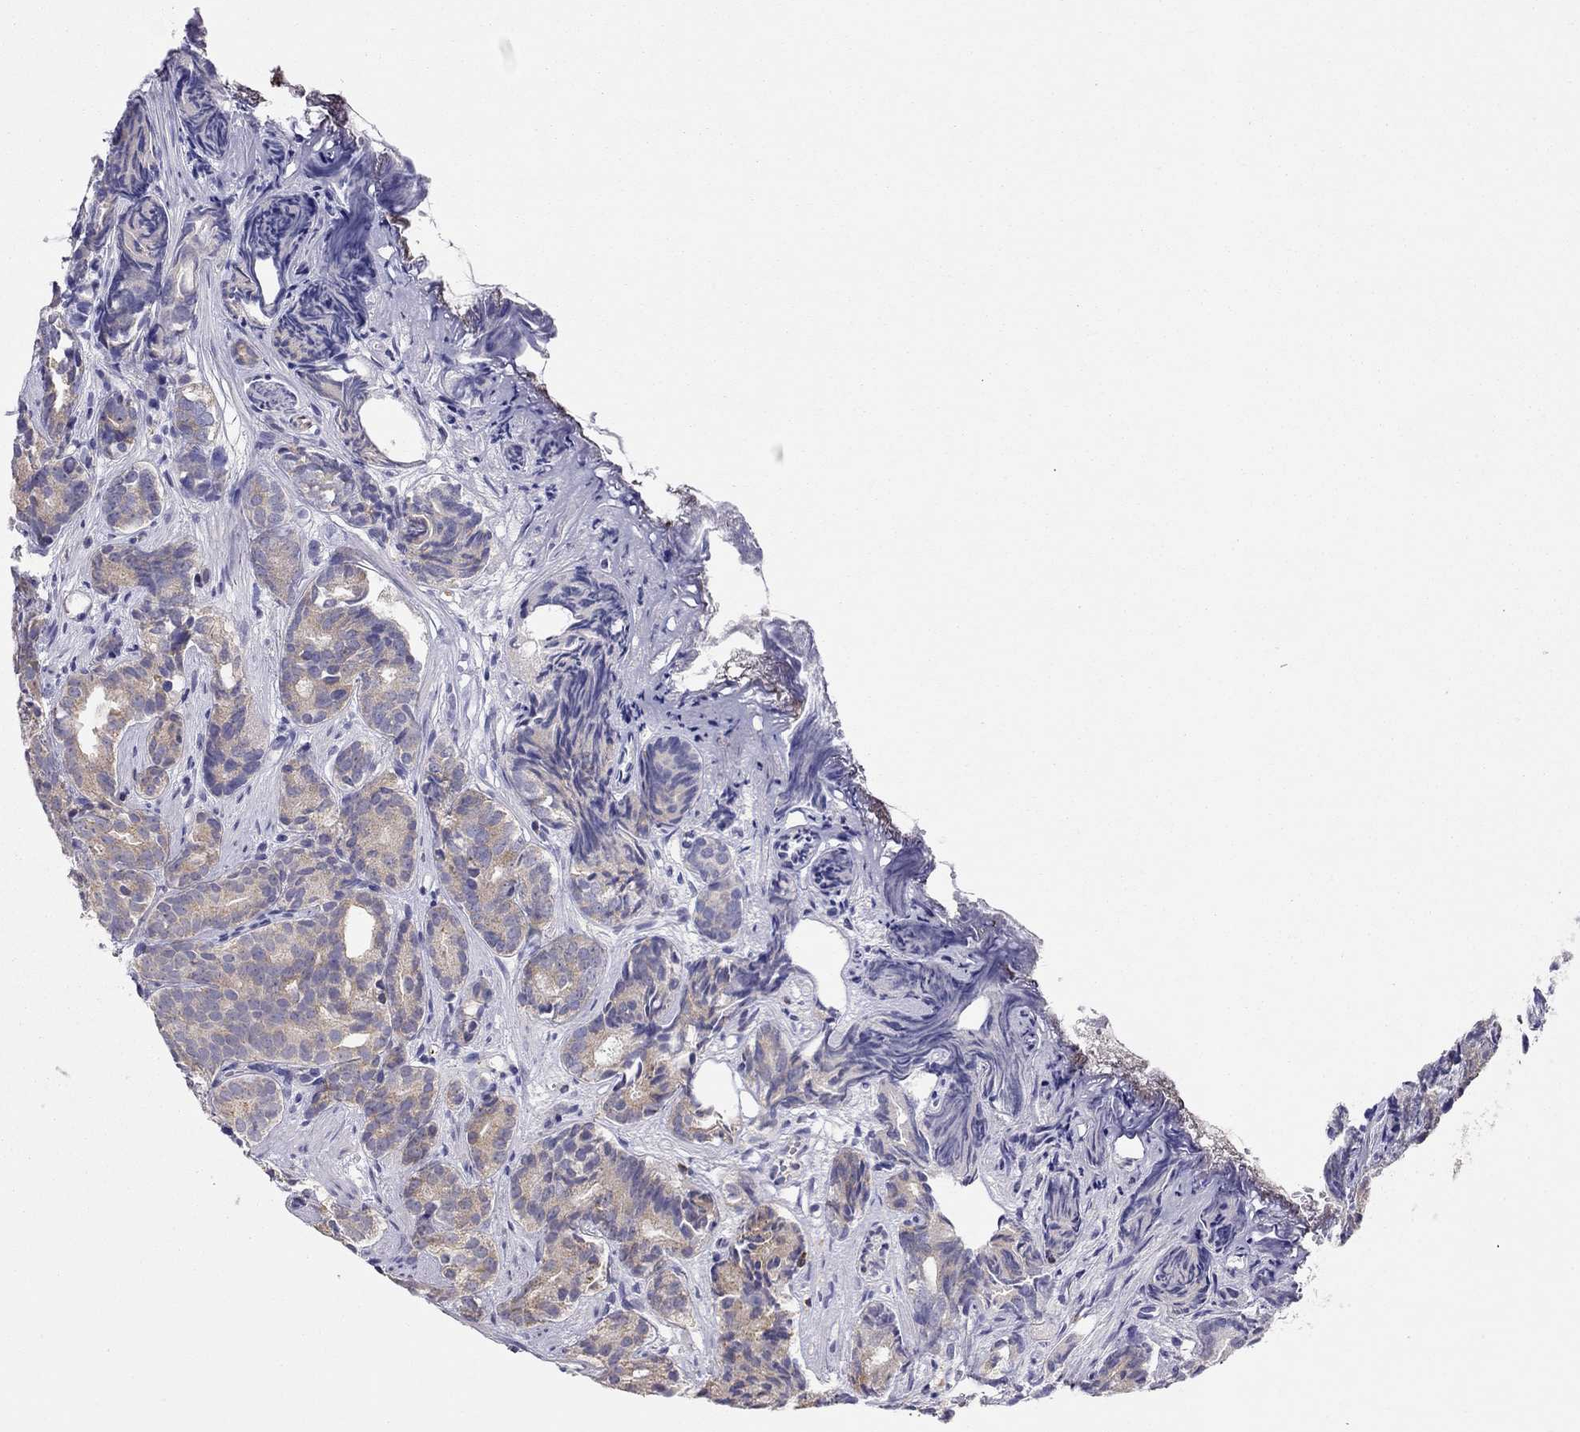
{"staining": {"intensity": "weak", "quantity": "25%-75%", "location": "cytoplasmic/membranous"}, "tissue": "prostate cancer", "cell_type": "Tumor cells", "image_type": "cancer", "snomed": [{"axis": "morphology", "description": "Adenocarcinoma, High grade"}, {"axis": "topography", "description": "Prostate"}], "caption": "Human prostate cancer stained with a brown dye exhibits weak cytoplasmic/membranous positive positivity in about 25%-75% of tumor cells.", "gene": "CITED1", "patient": {"sex": "male", "age": 84}}